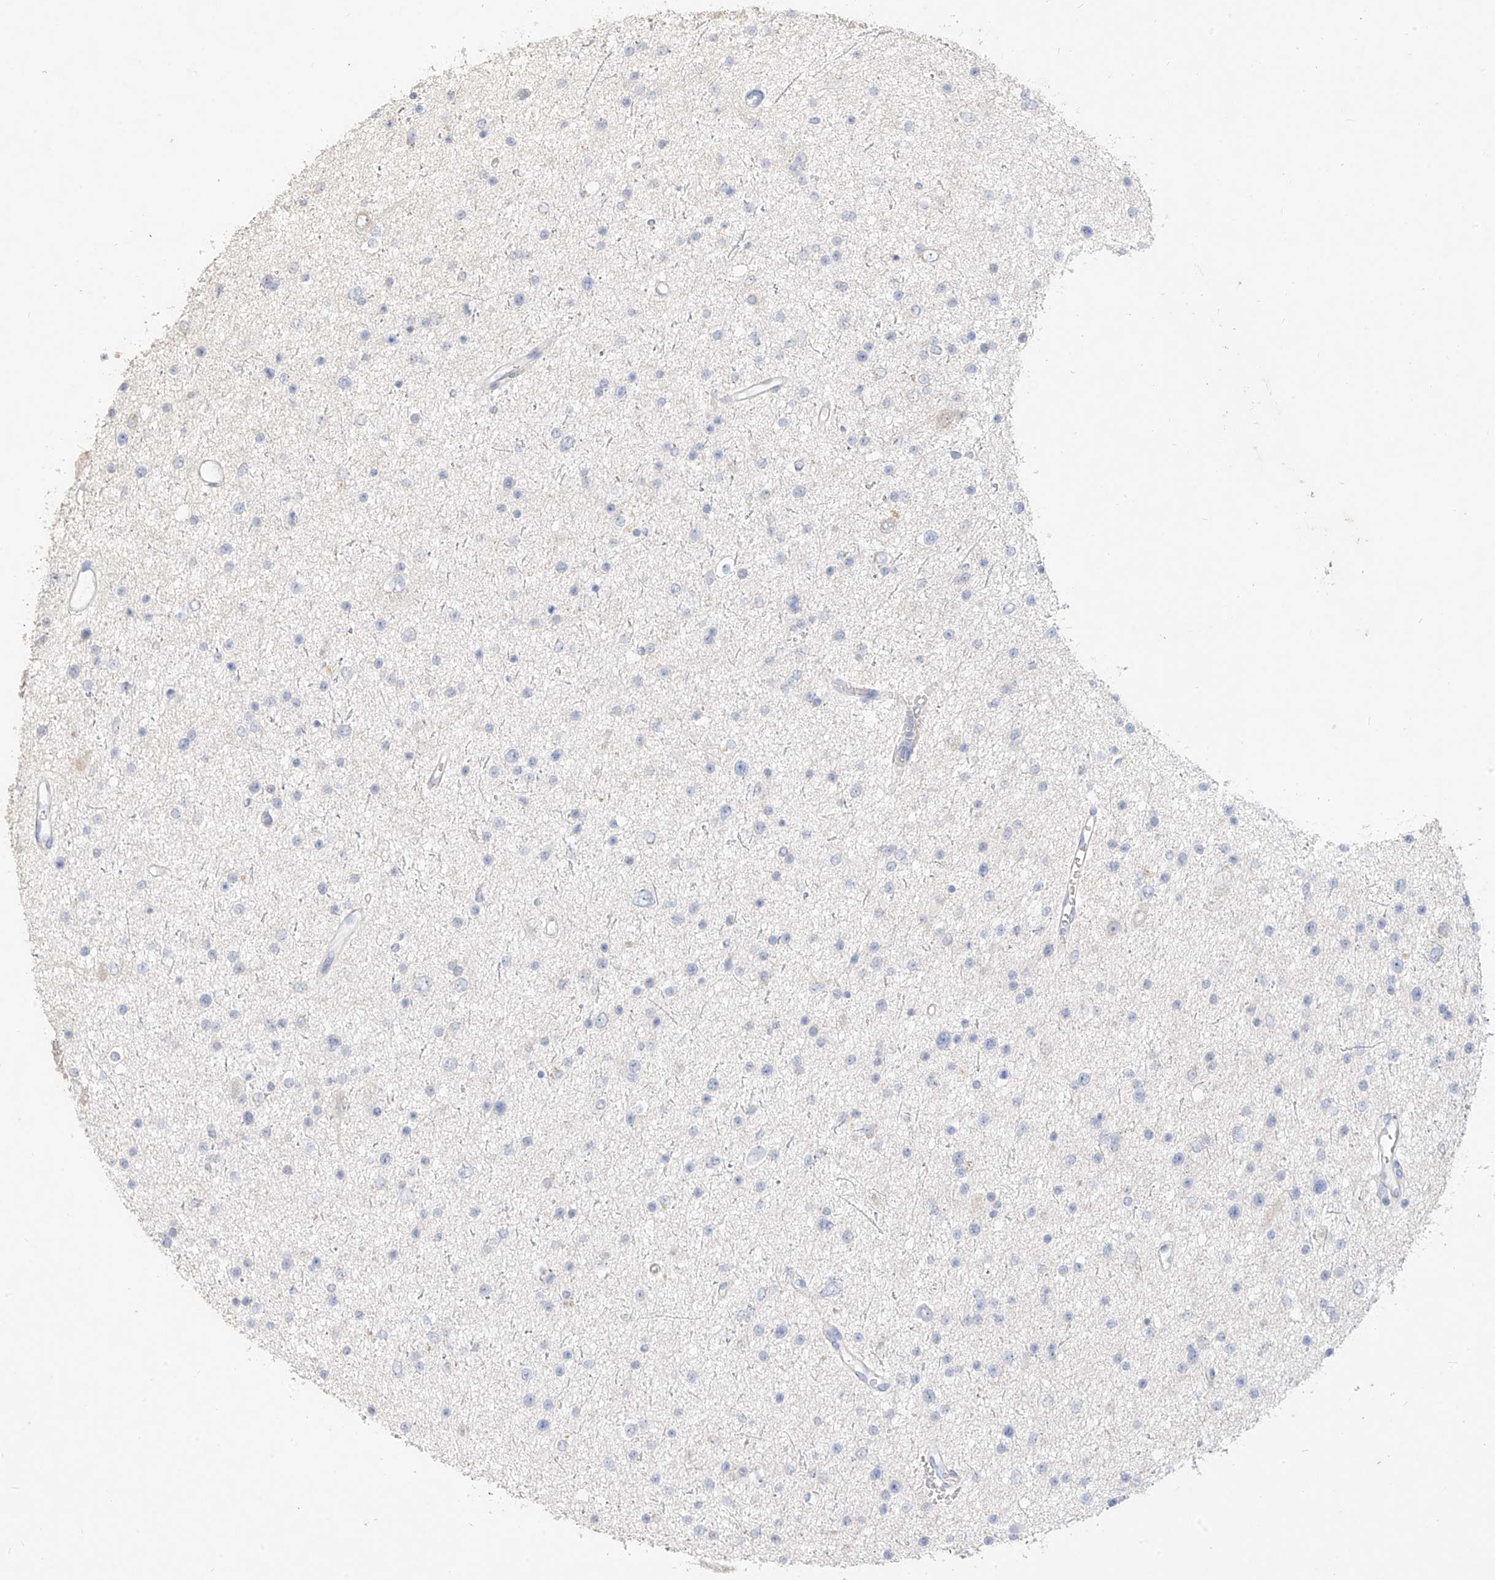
{"staining": {"intensity": "negative", "quantity": "none", "location": "none"}, "tissue": "glioma", "cell_type": "Tumor cells", "image_type": "cancer", "snomed": [{"axis": "morphology", "description": "Glioma, malignant, Low grade"}, {"axis": "topography", "description": "Brain"}], "caption": "The micrograph shows no staining of tumor cells in malignant low-grade glioma.", "gene": "ZZEF1", "patient": {"sex": "female", "age": 37}}